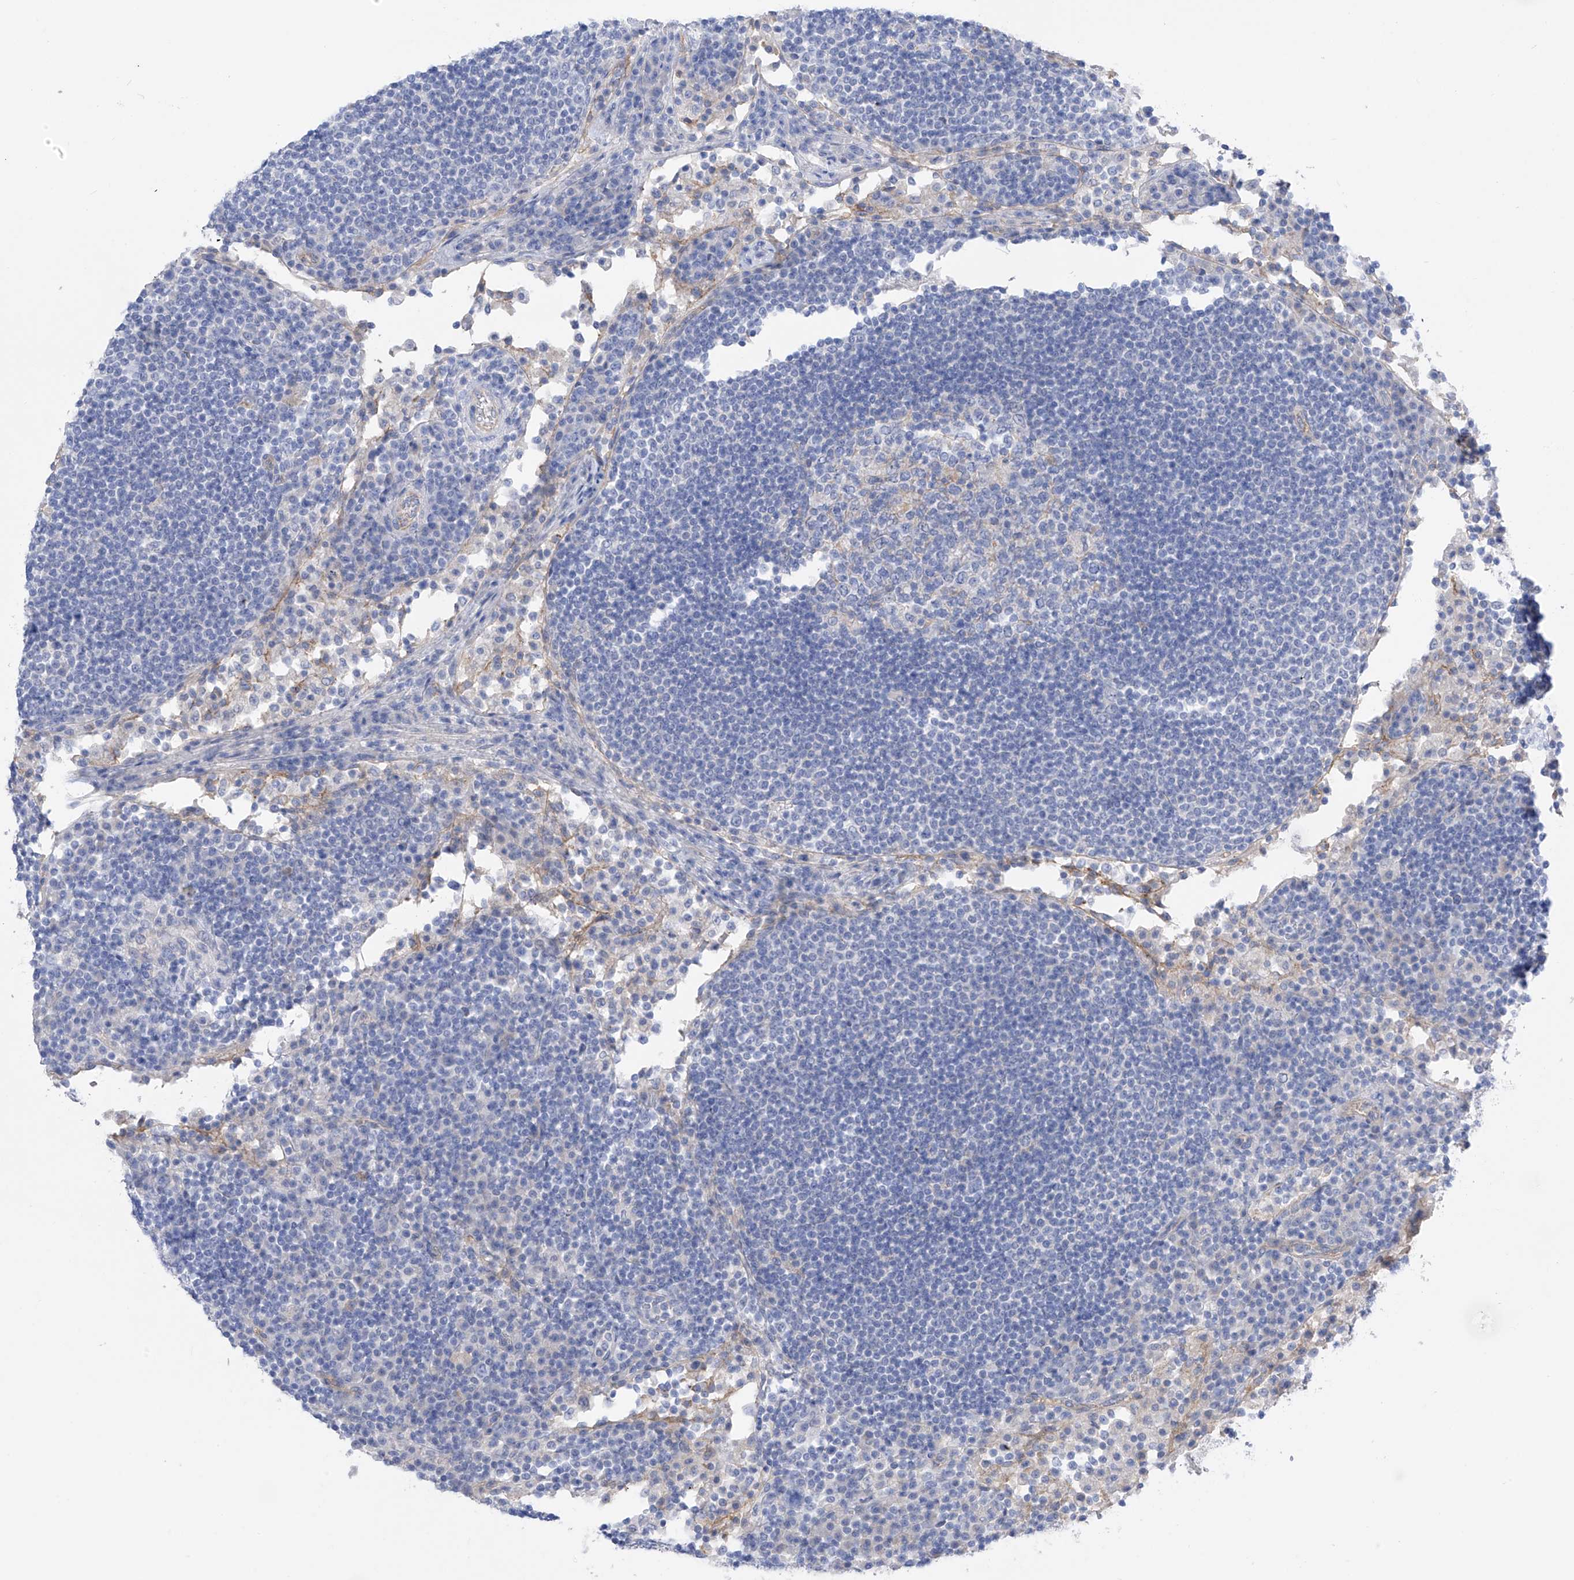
{"staining": {"intensity": "negative", "quantity": "none", "location": "none"}, "tissue": "lymph node", "cell_type": "Germinal center cells", "image_type": "normal", "snomed": [{"axis": "morphology", "description": "Normal tissue, NOS"}, {"axis": "topography", "description": "Lymph node"}], "caption": "High power microscopy photomicrograph of an immunohistochemistry (IHC) micrograph of unremarkable lymph node, revealing no significant expression in germinal center cells.", "gene": "ITGA9", "patient": {"sex": "female", "age": 53}}